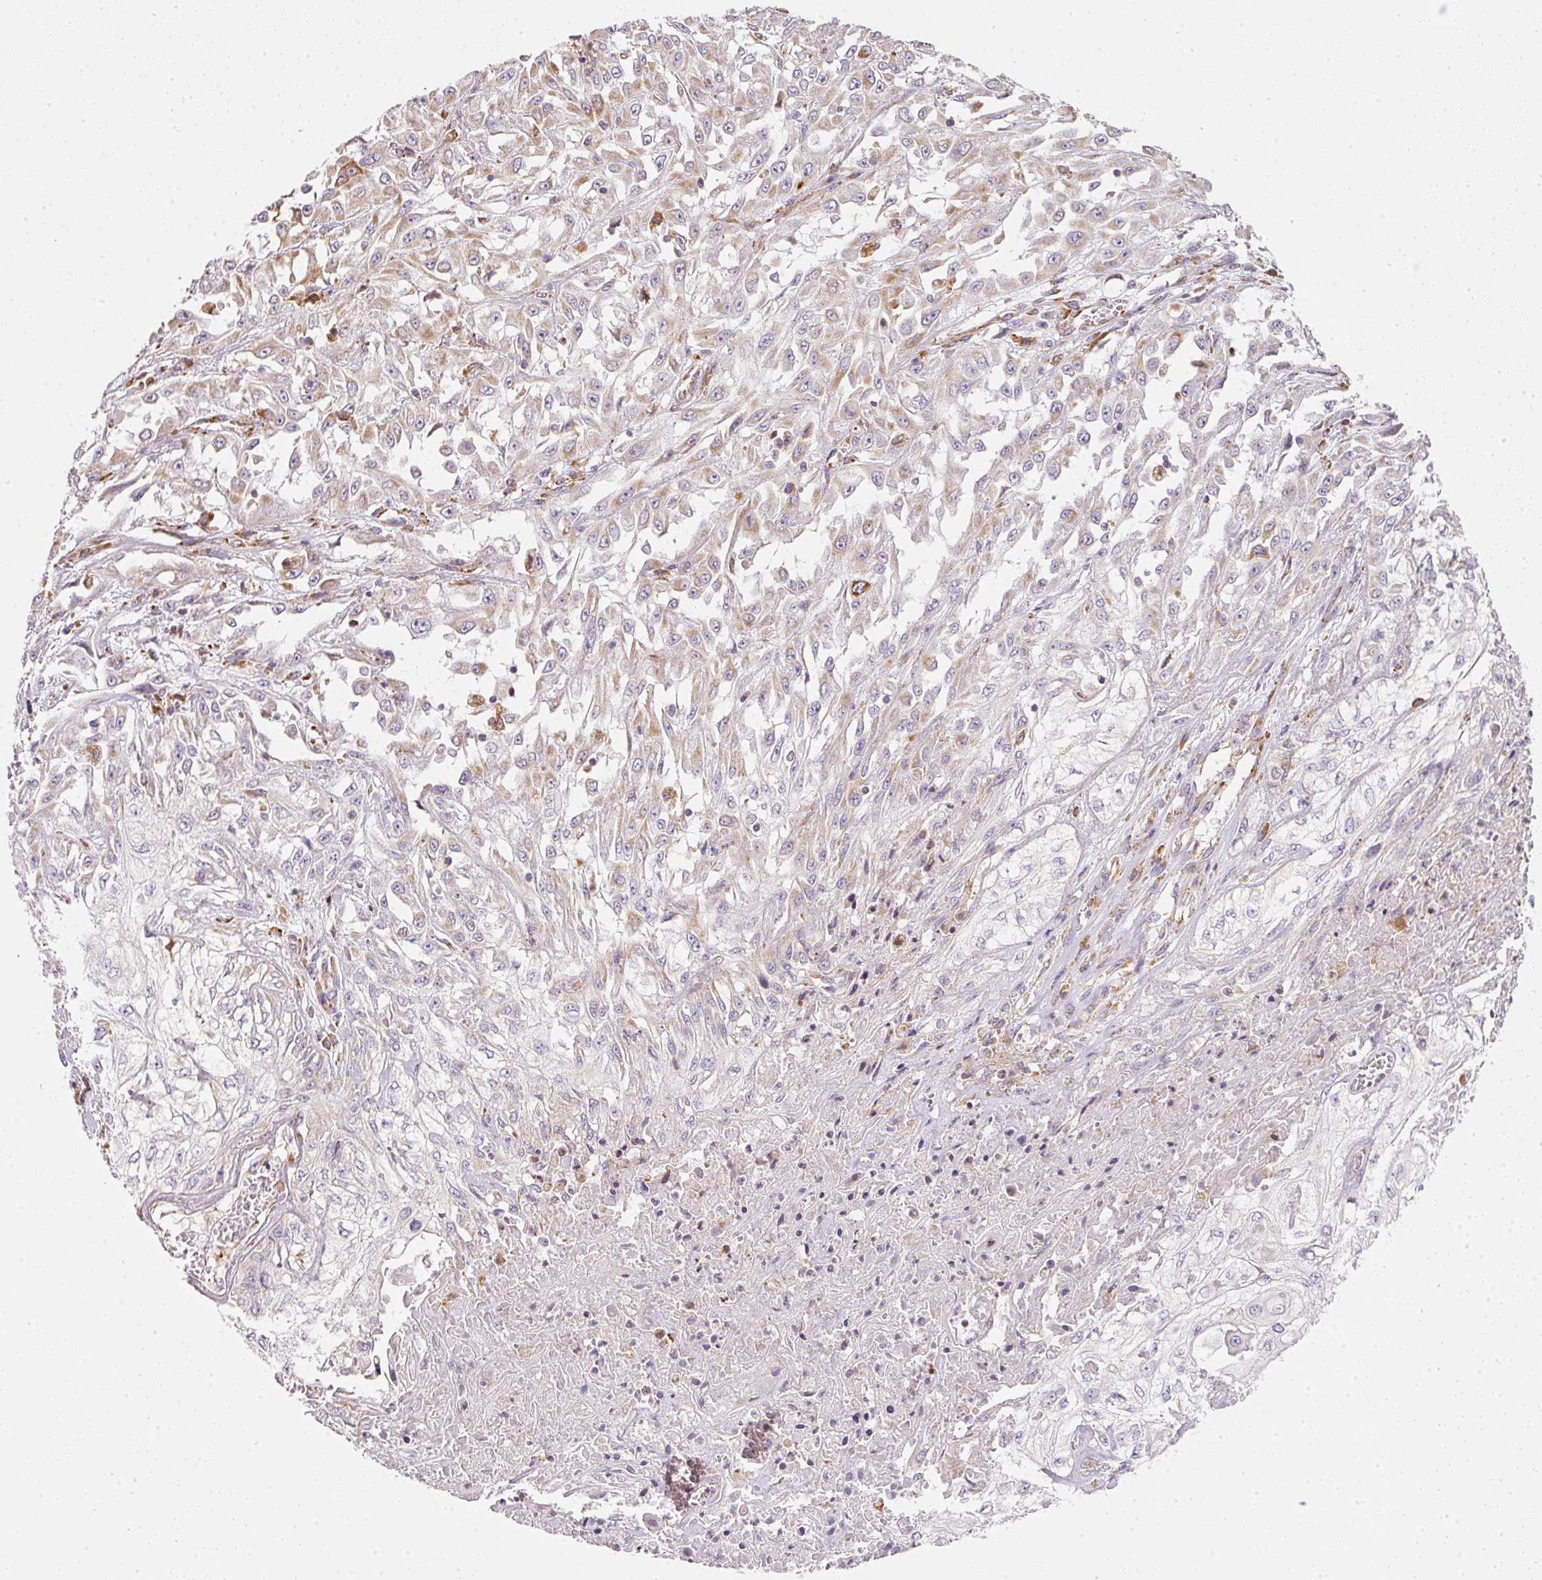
{"staining": {"intensity": "moderate", "quantity": "25%-75%", "location": "cytoplasmic/membranous"}, "tissue": "skin cancer", "cell_type": "Tumor cells", "image_type": "cancer", "snomed": [{"axis": "morphology", "description": "Squamous cell carcinoma, NOS"}, {"axis": "morphology", "description": "Squamous cell carcinoma, metastatic, NOS"}, {"axis": "topography", "description": "Skin"}, {"axis": "topography", "description": "Lymph node"}], "caption": "Immunohistochemical staining of human metastatic squamous cell carcinoma (skin) demonstrates medium levels of moderate cytoplasmic/membranous expression in about 25%-75% of tumor cells. (Brightfield microscopy of DAB IHC at high magnification).", "gene": "MORN4", "patient": {"sex": "male", "age": 75}}